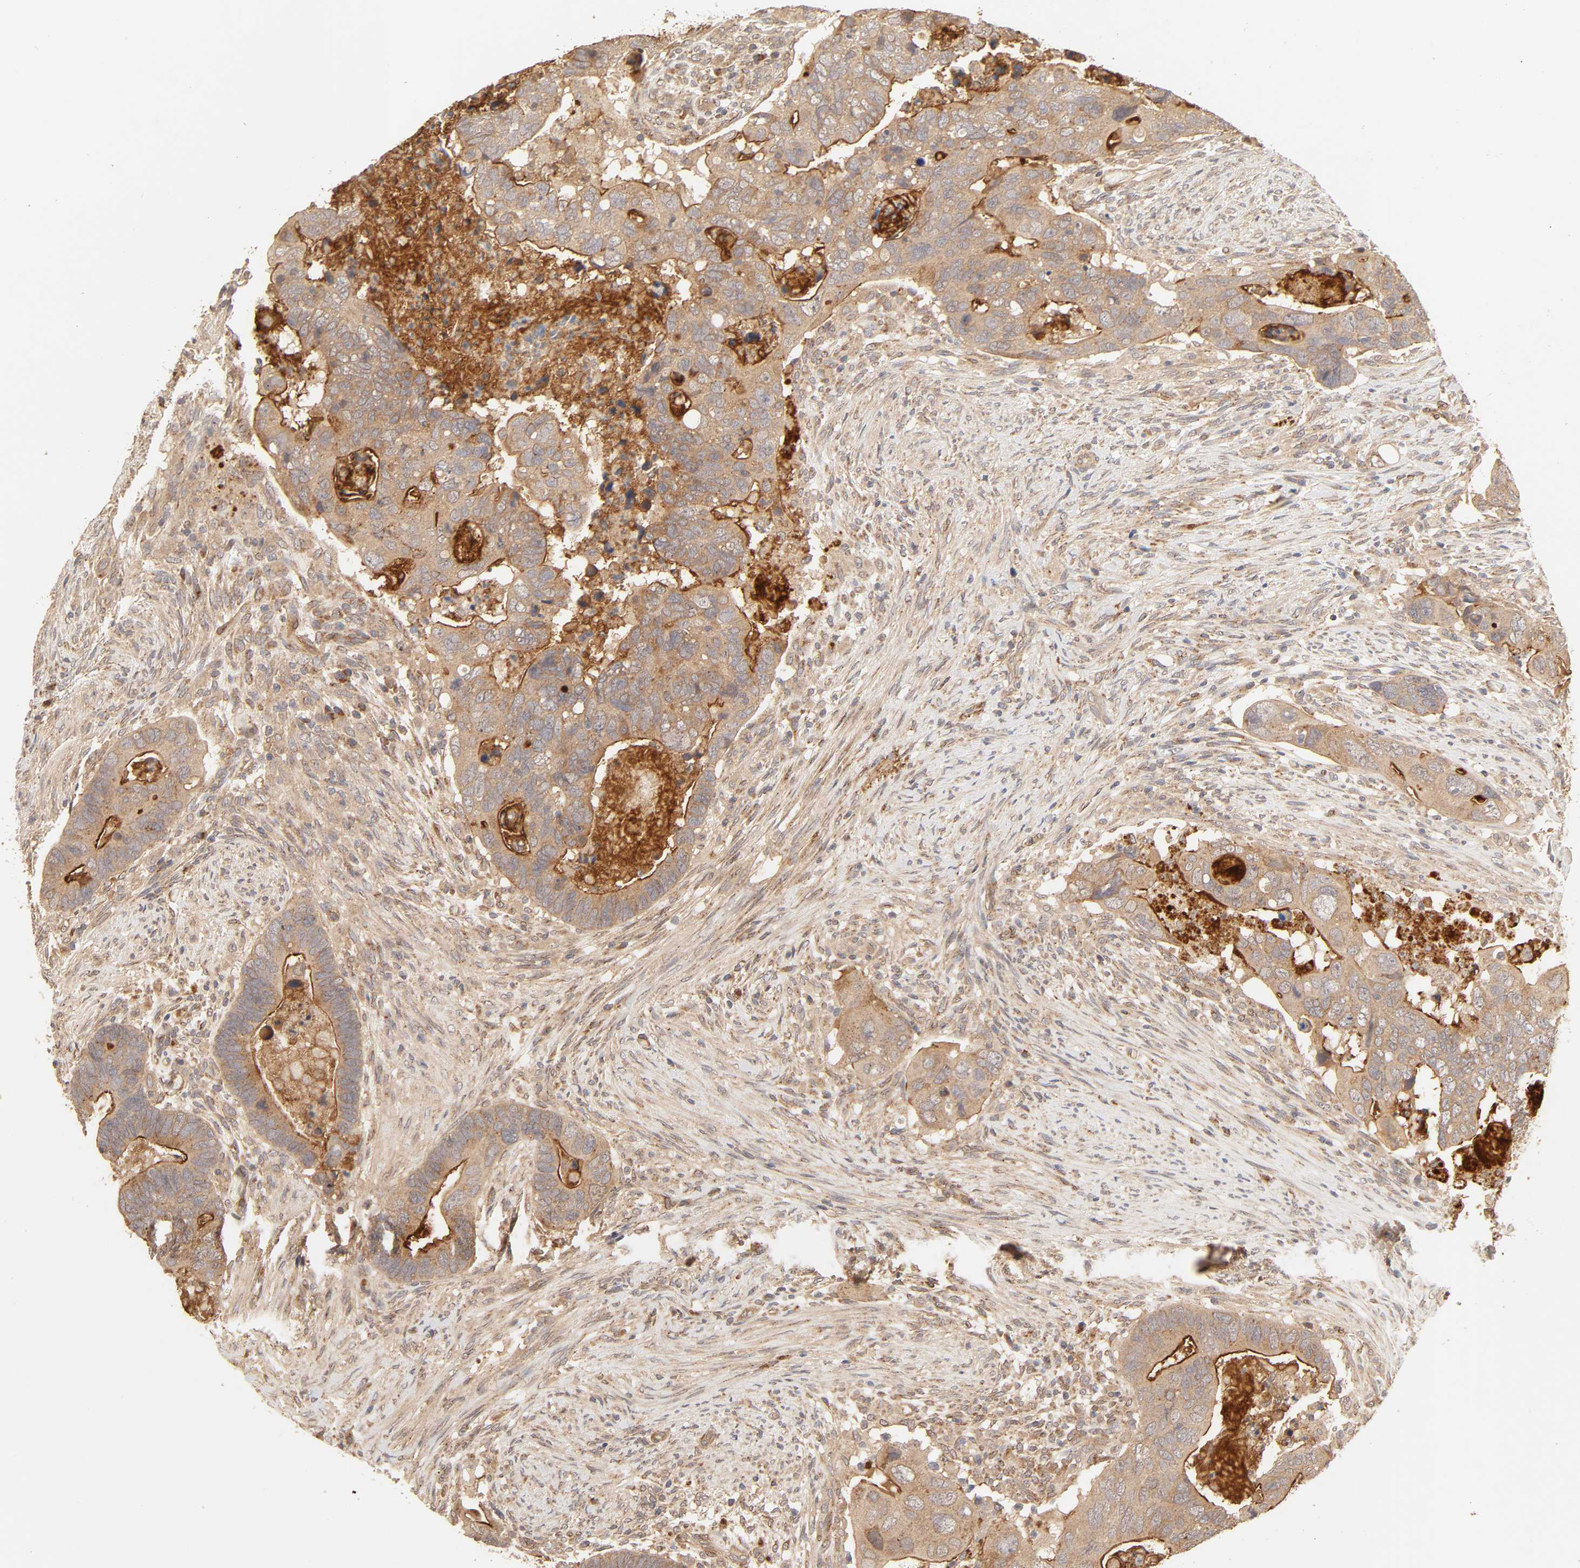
{"staining": {"intensity": "strong", "quantity": ">75%", "location": "cytoplasmic/membranous"}, "tissue": "colorectal cancer", "cell_type": "Tumor cells", "image_type": "cancer", "snomed": [{"axis": "morphology", "description": "Adenocarcinoma, NOS"}, {"axis": "topography", "description": "Rectum"}], "caption": "Human colorectal adenocarcinoma stained for a protein (brown) exhibits strong cytoplasmic/membranous positive positivity in about >75% of tumor cells.", "gene": "EPS8", "patient": {"sex": "male", "age": 53}}